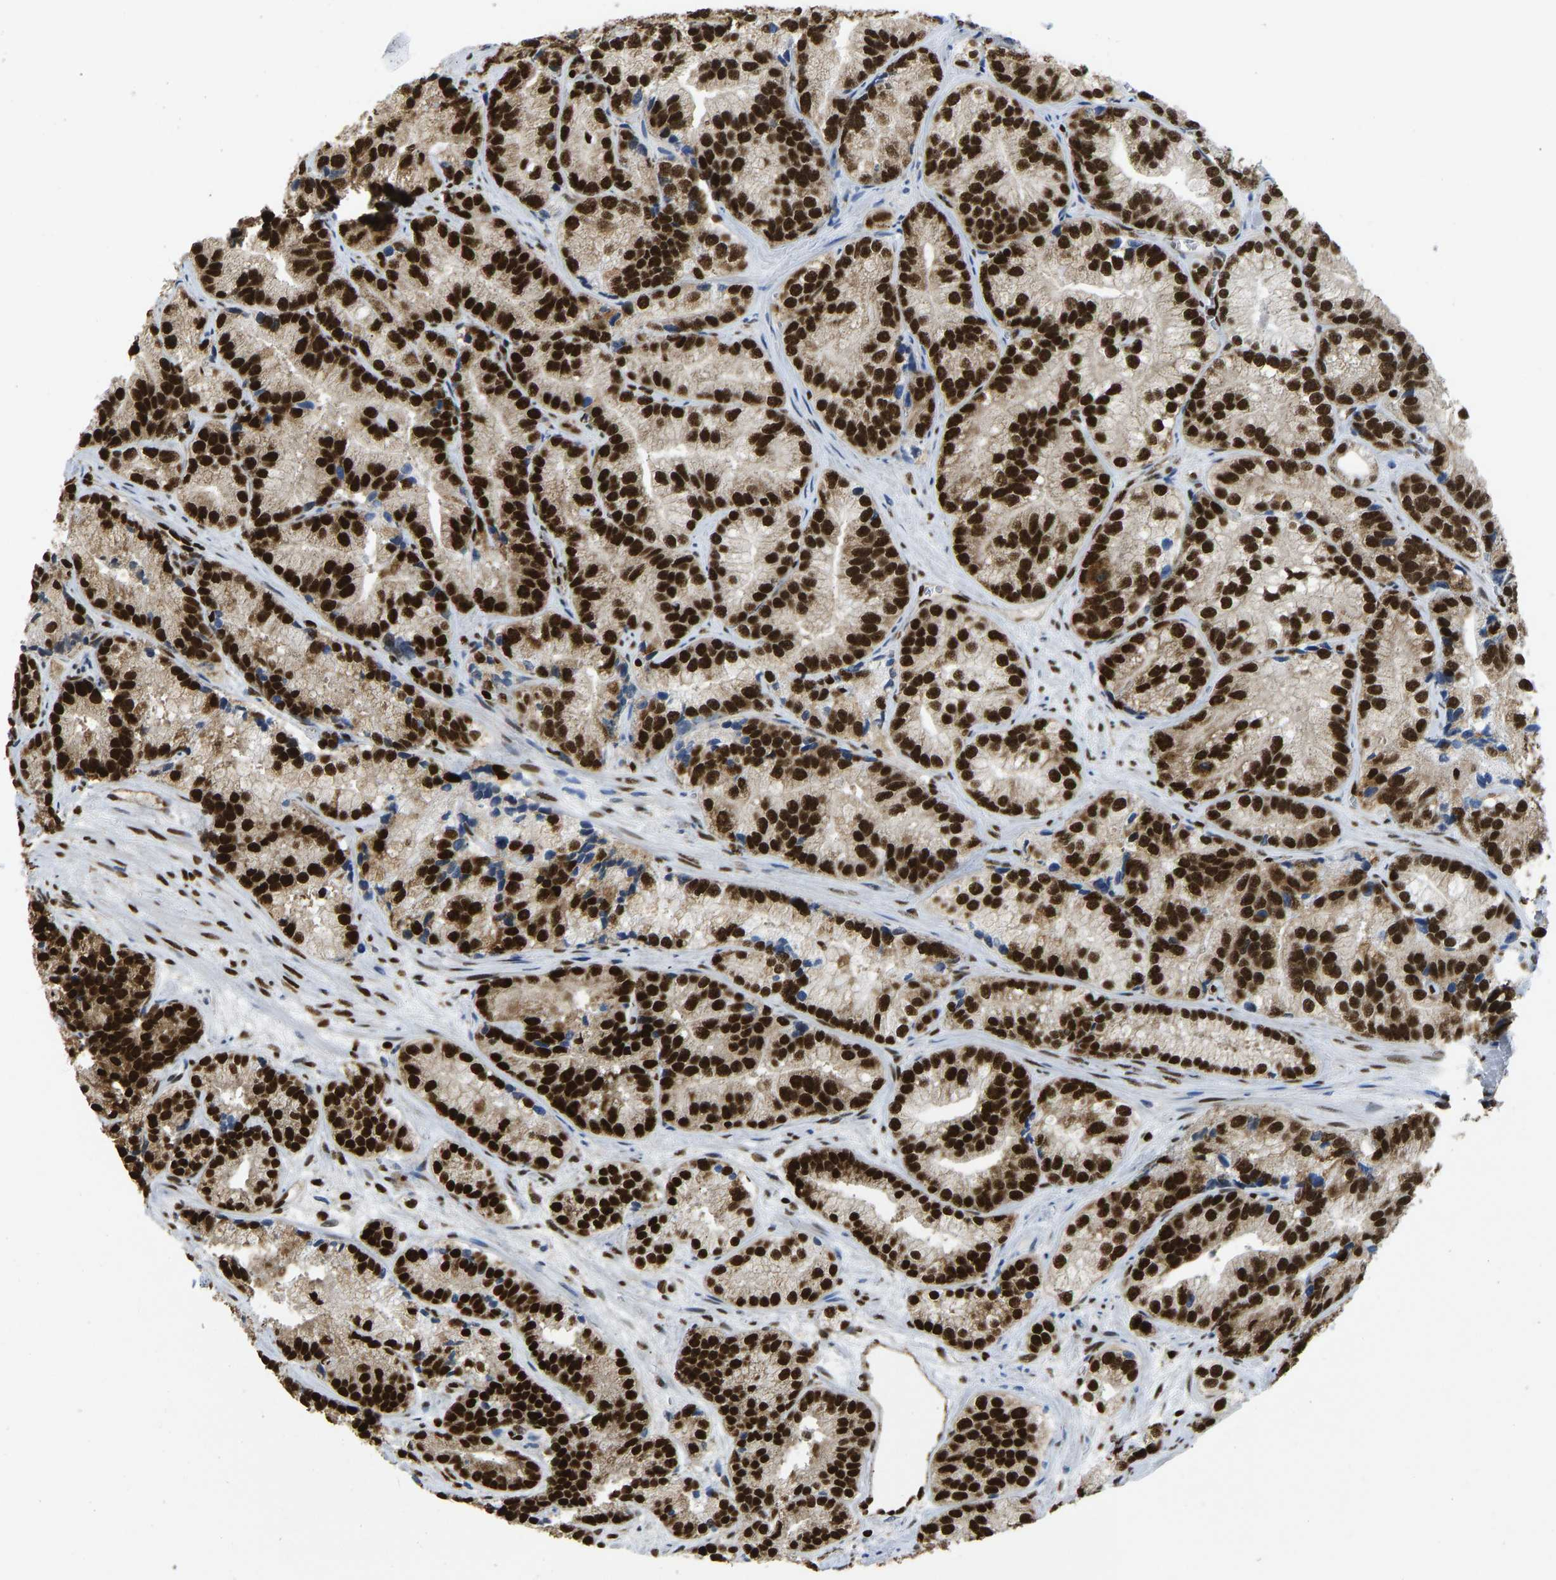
{"staining": {"intensity": "strong", "quantity": ">75%", "location": "cytoplasmic/membranous,nuclear"}, "tissue": "prostate cancer", "cell_type": "Tumor cells", "image_type": "cancer", "snomed": [{"axis": "morphology", "description": "Adenocarcinoma, Low grade"}, {"axis": "topography", "description": "Prostate"}], "caption": "Immunohistochemistry (IHC) staining of prostate cancer, which exhibits high levels of strong cytoplasmic/membranous and nuclear expression in approximately >75% of tumor cells indicating strong cytoplasmic/membranous and nuclear protein positivity. The staining was performed using DAB (brown) for protein detection and nuclei were counterstained in hematoxylin (blue).", "gene": "ZSCAN20", "patient": {"sex": "male", "age": 89}}